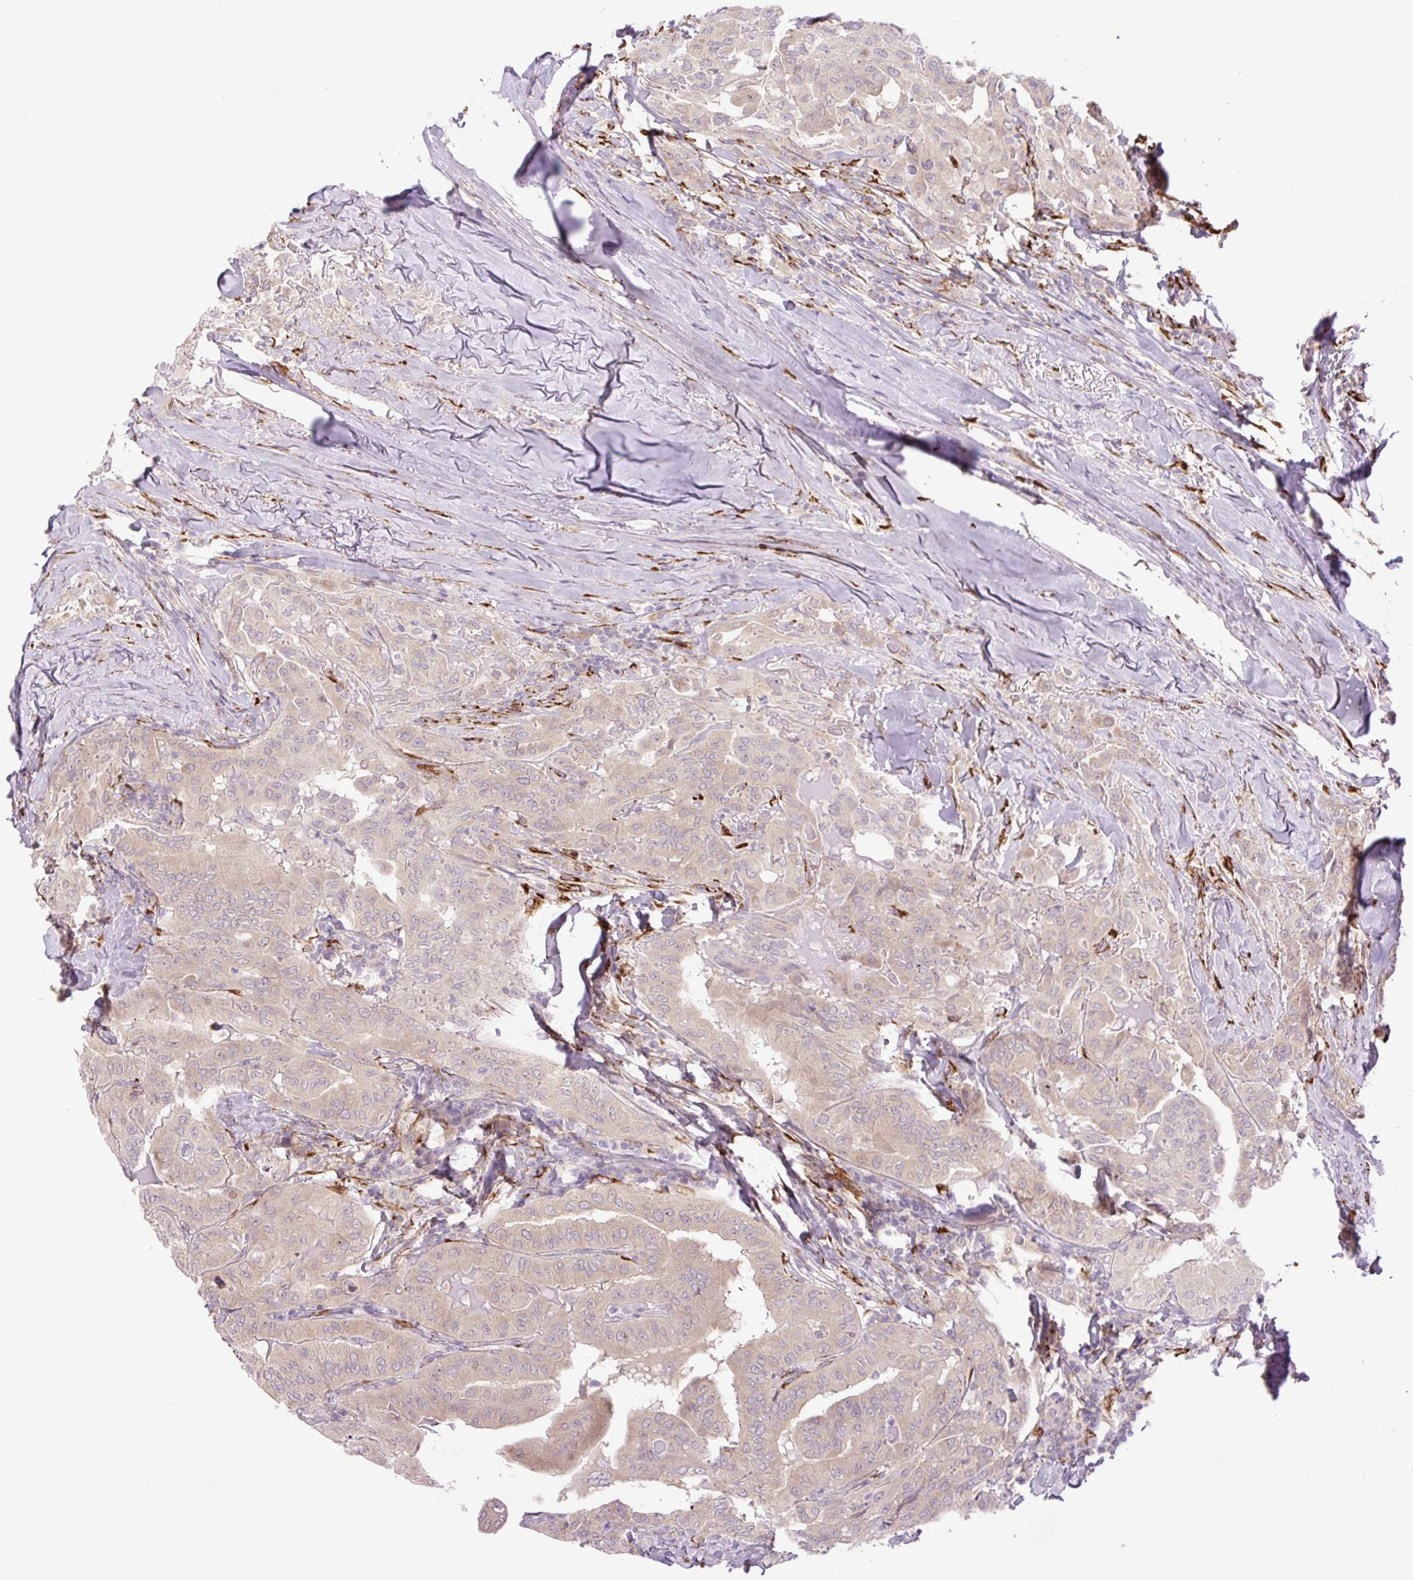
{"staining": {"intensity": "weak", "quantity": "25%-75%", "location": "cytoplasmic/membranous"}, "tissue": "thyroid cancer", "cell_type": "Tumor cells", "image_type": "cancer", "snomed": [{"axis": "morphology", "description": "Papillary adenocarcinoma, NOS"}, {"axis": "topography", "description": "Thyroid gland"}], "caption": "Protein staining of thyroid cancer tissue reveals weak cytoplasmic/membranous staining in approximately 25%-75% of tumor cells.", "gene": "COL5A1", "patient": {"sex": "female", "age": 68}}